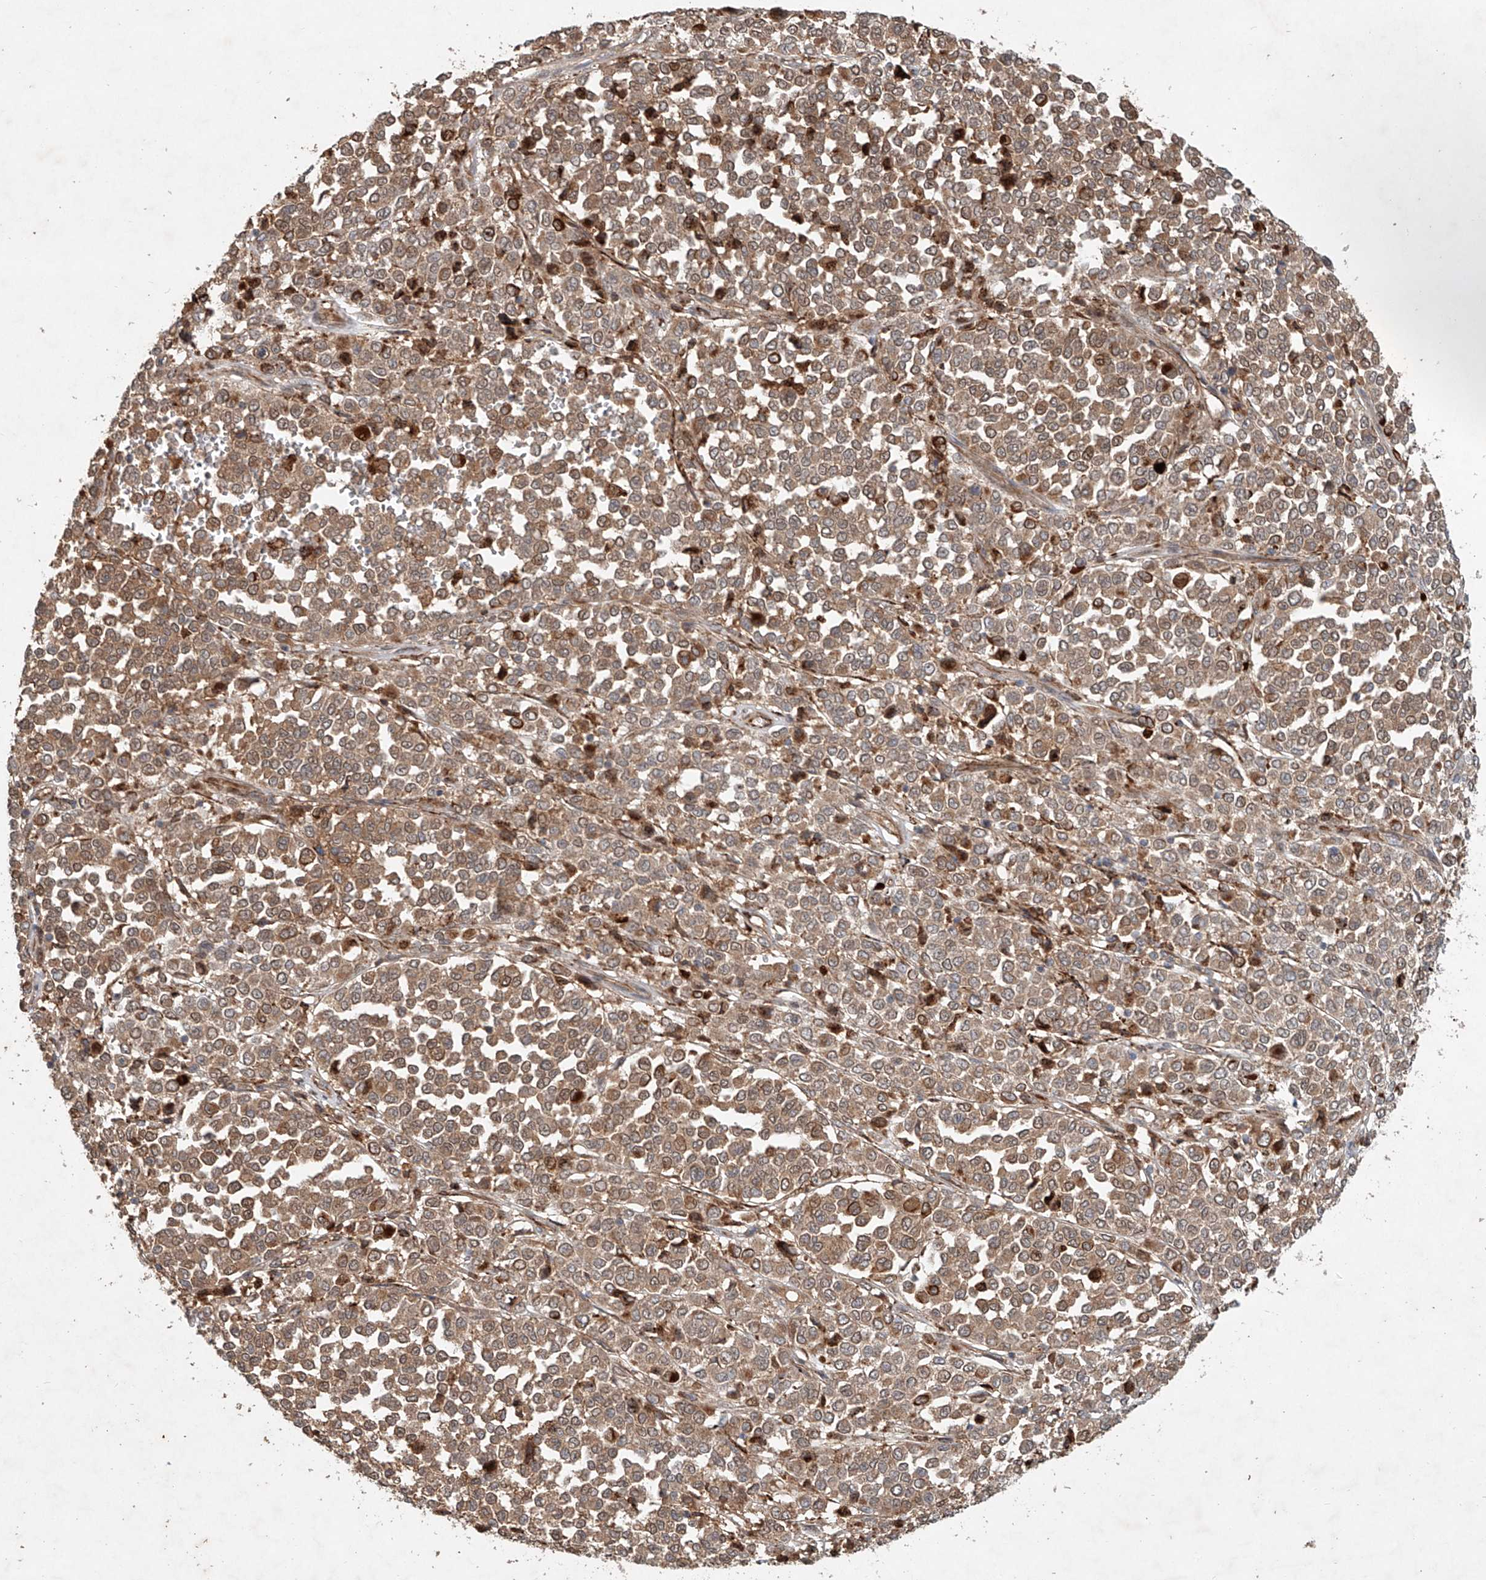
{"staining": {"intensity": "moderate", "quantity": ">75%", "location": "cytoplasmic/membranous"}, "tissue": "melanoma", "cell_type": "Tumor cells", "image_type": "cancer", "snomed": [{"axis": "morphology", "description": "Malignant melanoma, Metastatic site"}, {"axis": "topography", "description": "Pancreas"}], "caption": "Immunohistochemical staining of human malignant melanoma (metastatic site) exhibits moderate cytoplasmic/membranous protein positivity in about >75% of tumor cells.", "gene": "IER5", "patient": {"sex": "female", "age": 30}}